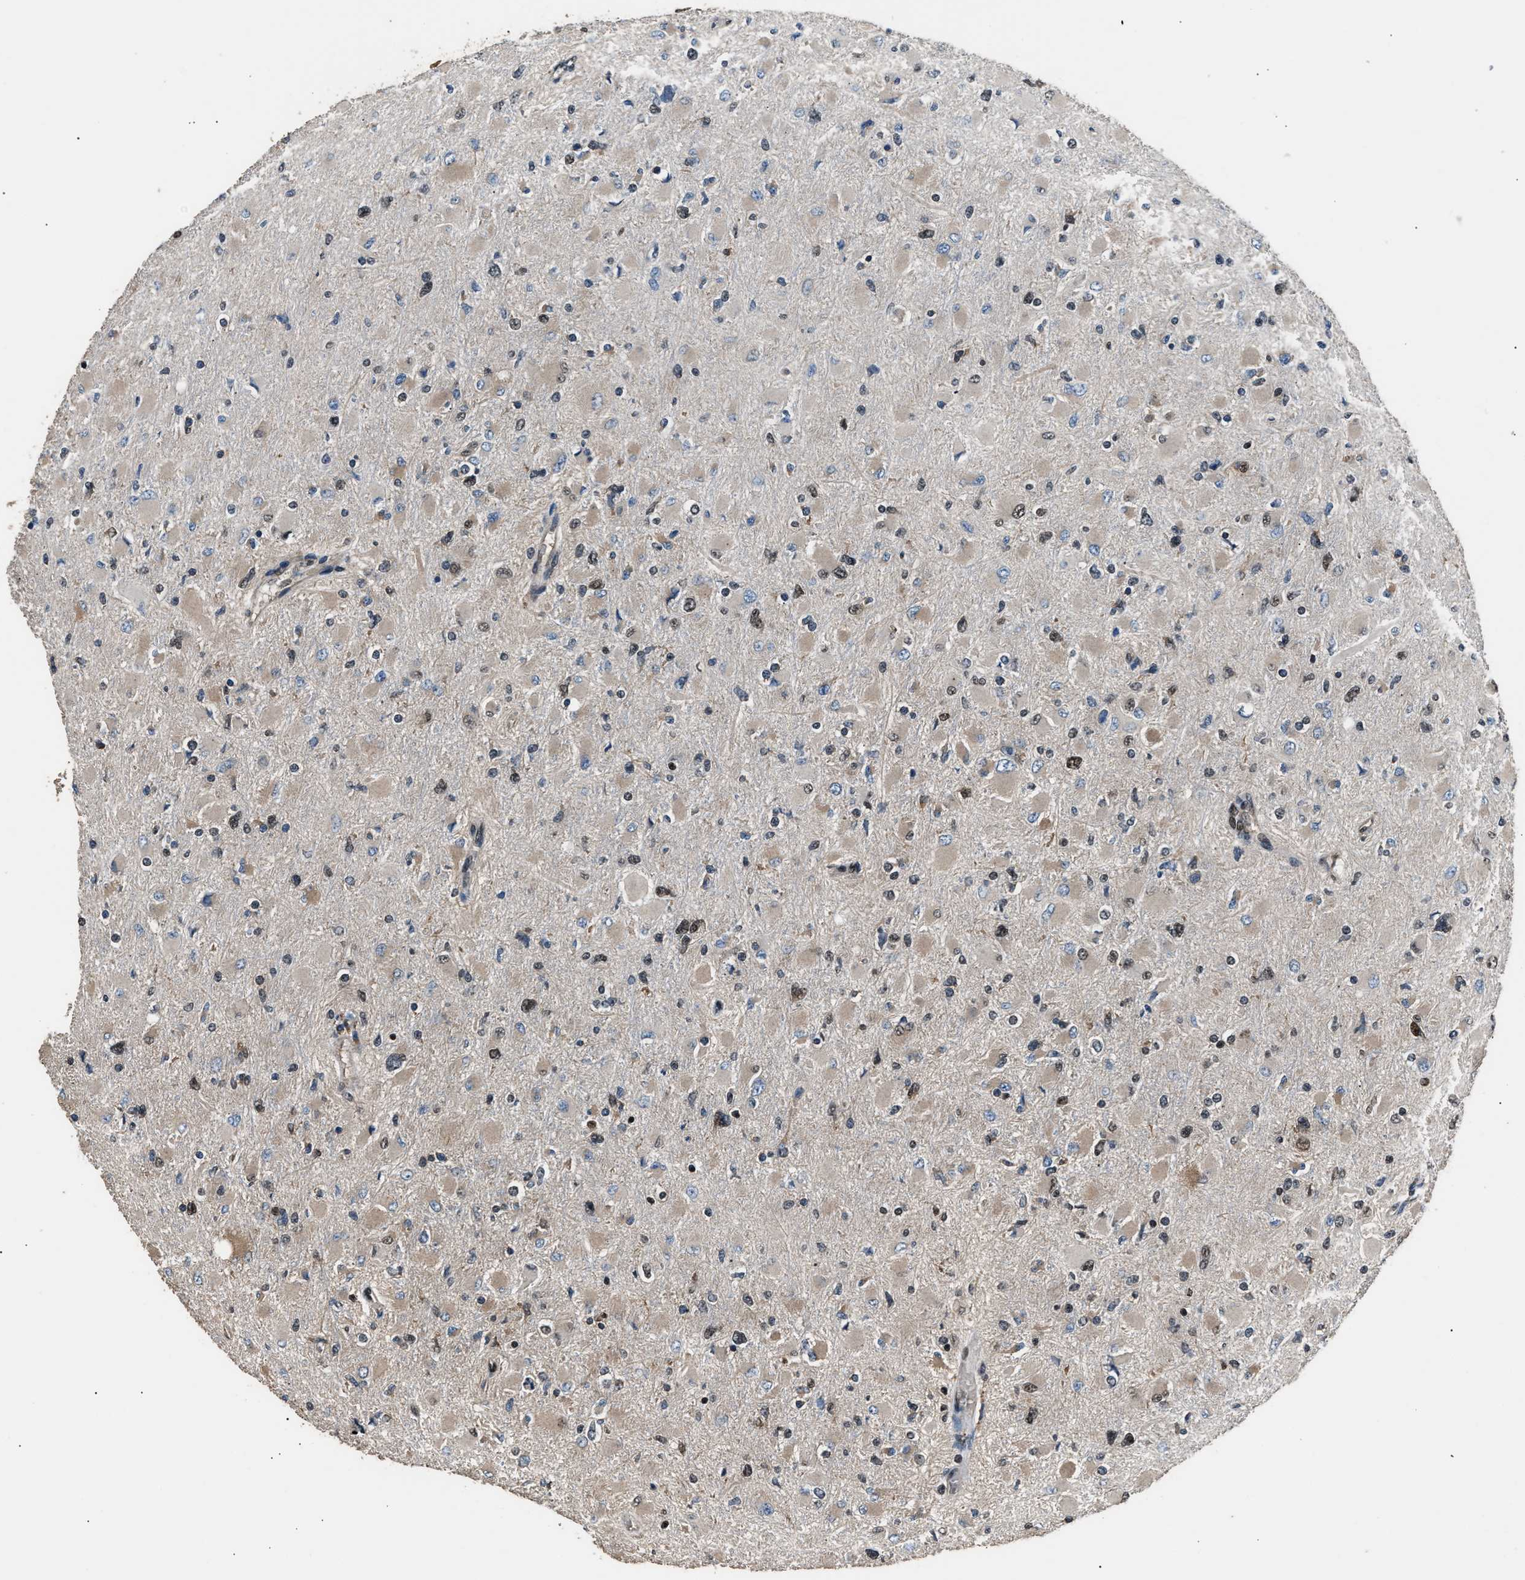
{"staining": {"intensity": "moderate", "quantity": "<25%", "location": "cytoplasmic/membranous,nuclear"}, "tissue": "glioma", "cell_type": "Tumor cells", "image_type": "cancer", "snomed": [{"axis": "morphology", "description": "Glioma, malignant, High grade"}, {"axis": "topography", "description": "Cerebral cortex"}], "caption": "Immunohistochemical staining of human malignant glioma (high-grade) exhibits low levels of moderate cytoplasmic/membranous and nuclear protein staining in about <25% of tumor cells. (Stains: DAB in brown, nuclei in blue, Microscopy: brightfield microscopy at high magnification).", "gene": "DFFA", "patient": {"sex": "female", "age": 36}}